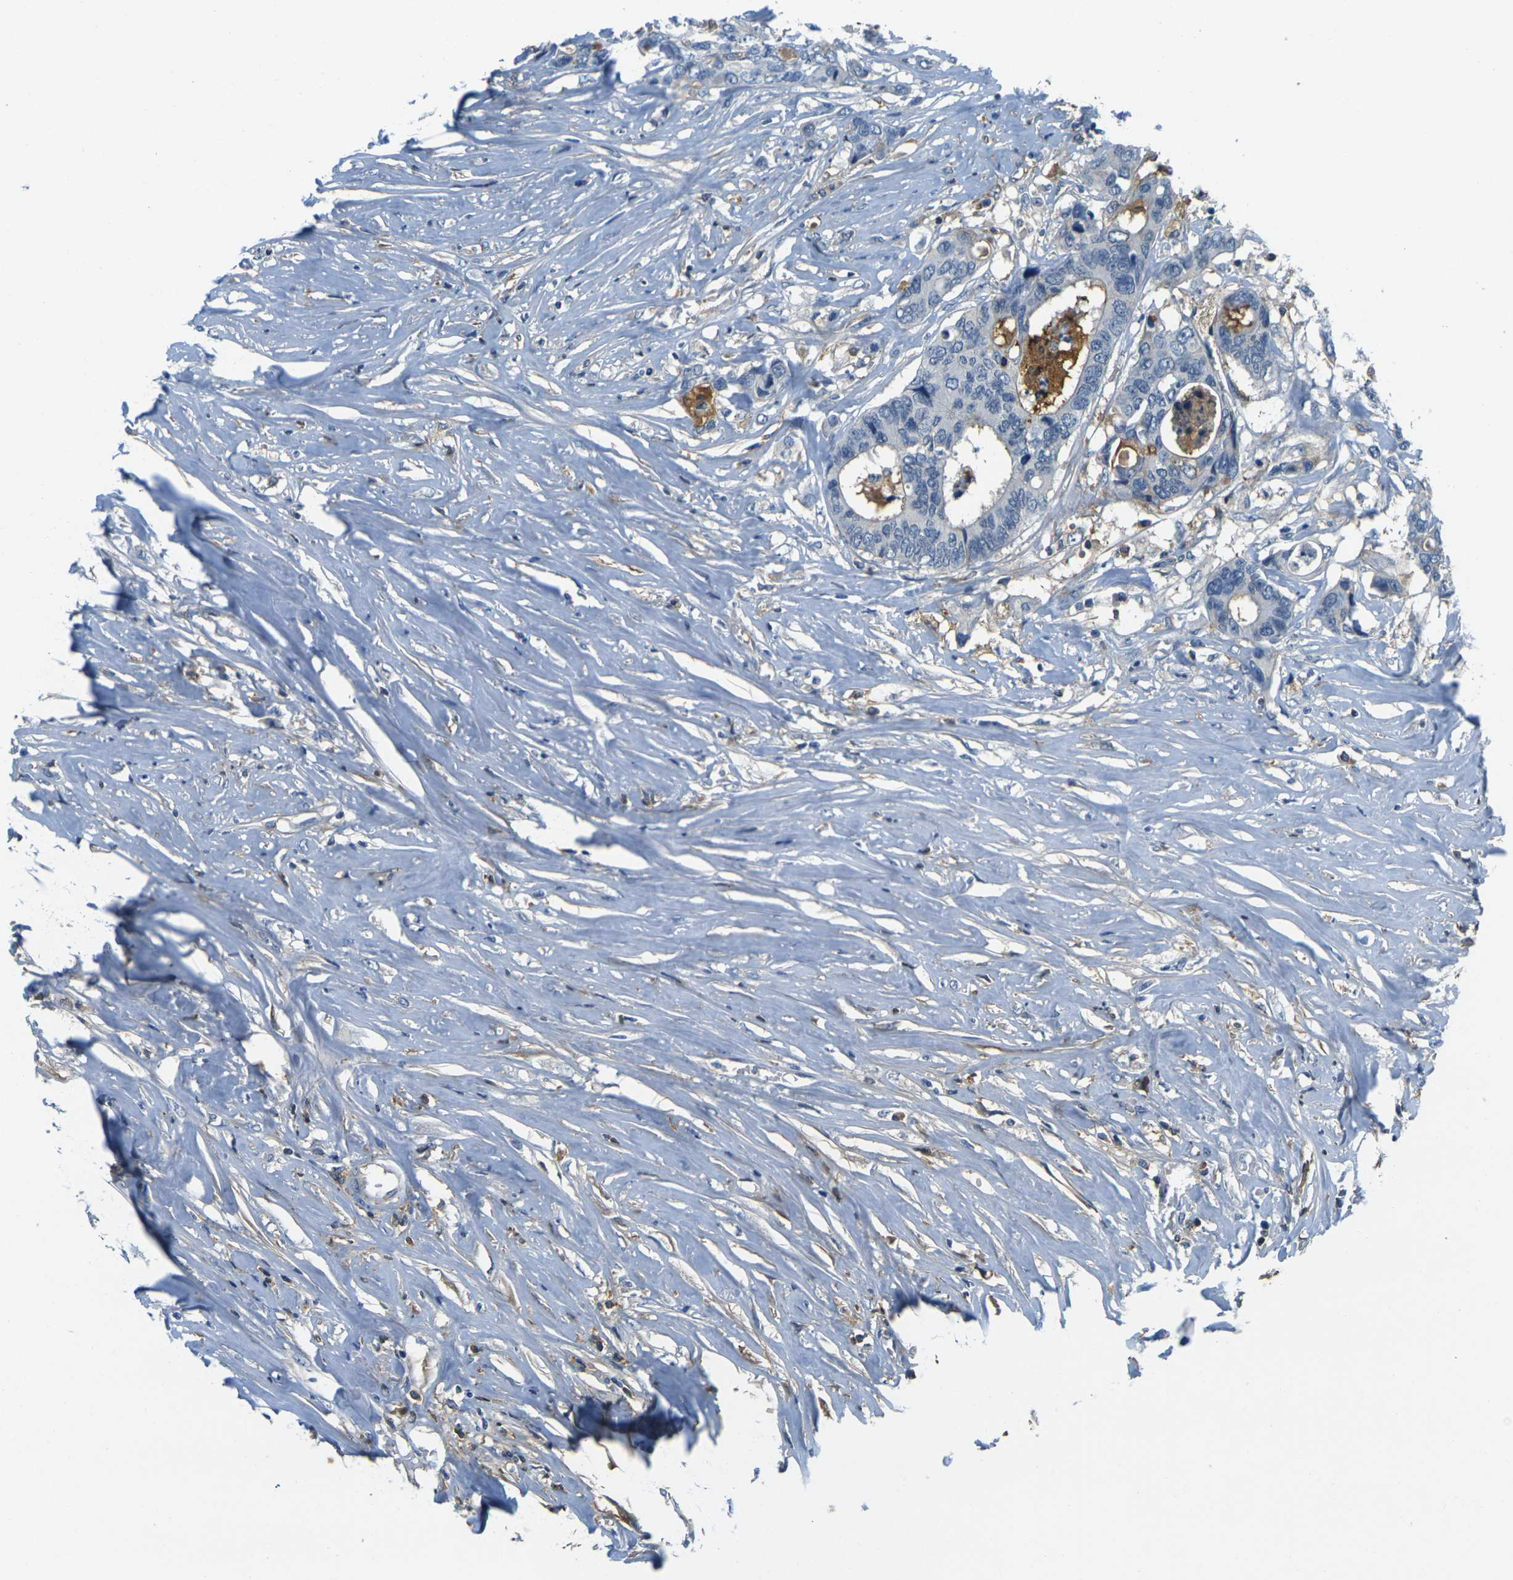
{"staining": {"intensity": "negative", "quantity": "none", "location": "none"}, "tissue": "colorectal cancer", "cell_type": "Tumor cells", "image_type": "cancer", "snomed": [{"axis": "morphology", "description": "Adenocarcinoma, NOS"}, {"axis": "topography", "description": "Rectum"}], "caption": "Immunohistochemistry image of human colorectal cancer stained for a protein (brown), which displays no staining in tumor cells.", "gene": "PLCD1", "patient": {"sex": "male", "age": 55}}